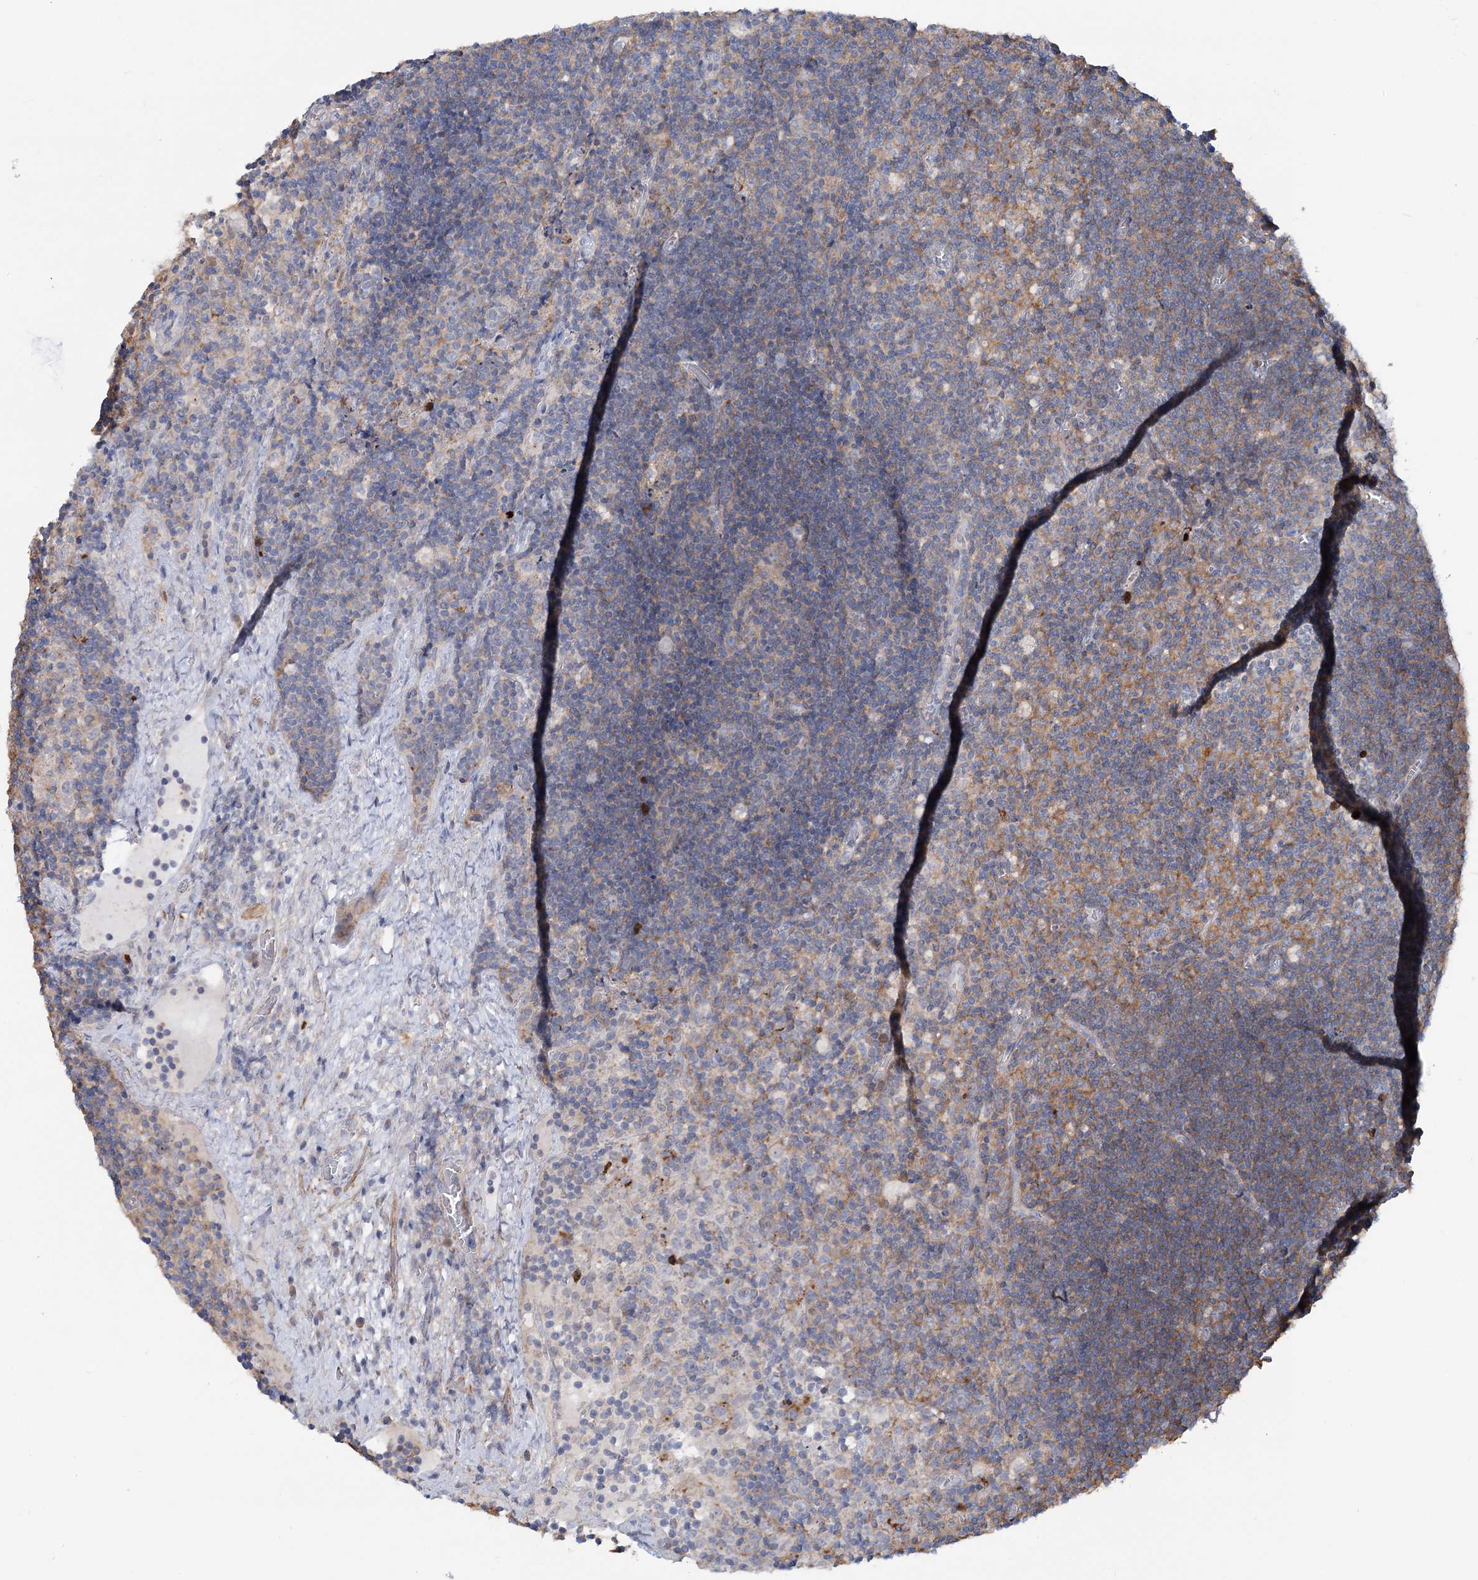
{"staining": {"intensity": "negative", "quantity": "none", "location": "none"}, "tissue": "lymph node", "cell_type": "Germinal center cells", "image_type": "normal", "snomed": [{"axis": "morphology", "description": "Normal tissue, NOS"}, {"axis": "topography", "description": "Lymph node"}], "caption": "DAB (3,3'-diaminobenzidine) immunohistochemical staining of normal human lymph node reveals no significant expression in germinal center cells. (Stains: DAB IHC with hematoxylin counter stain, Microscopy: brightfield microscopy at high magnification).", "gene": "LARP1B", "patient": {"sex": "male", "age": 69}}